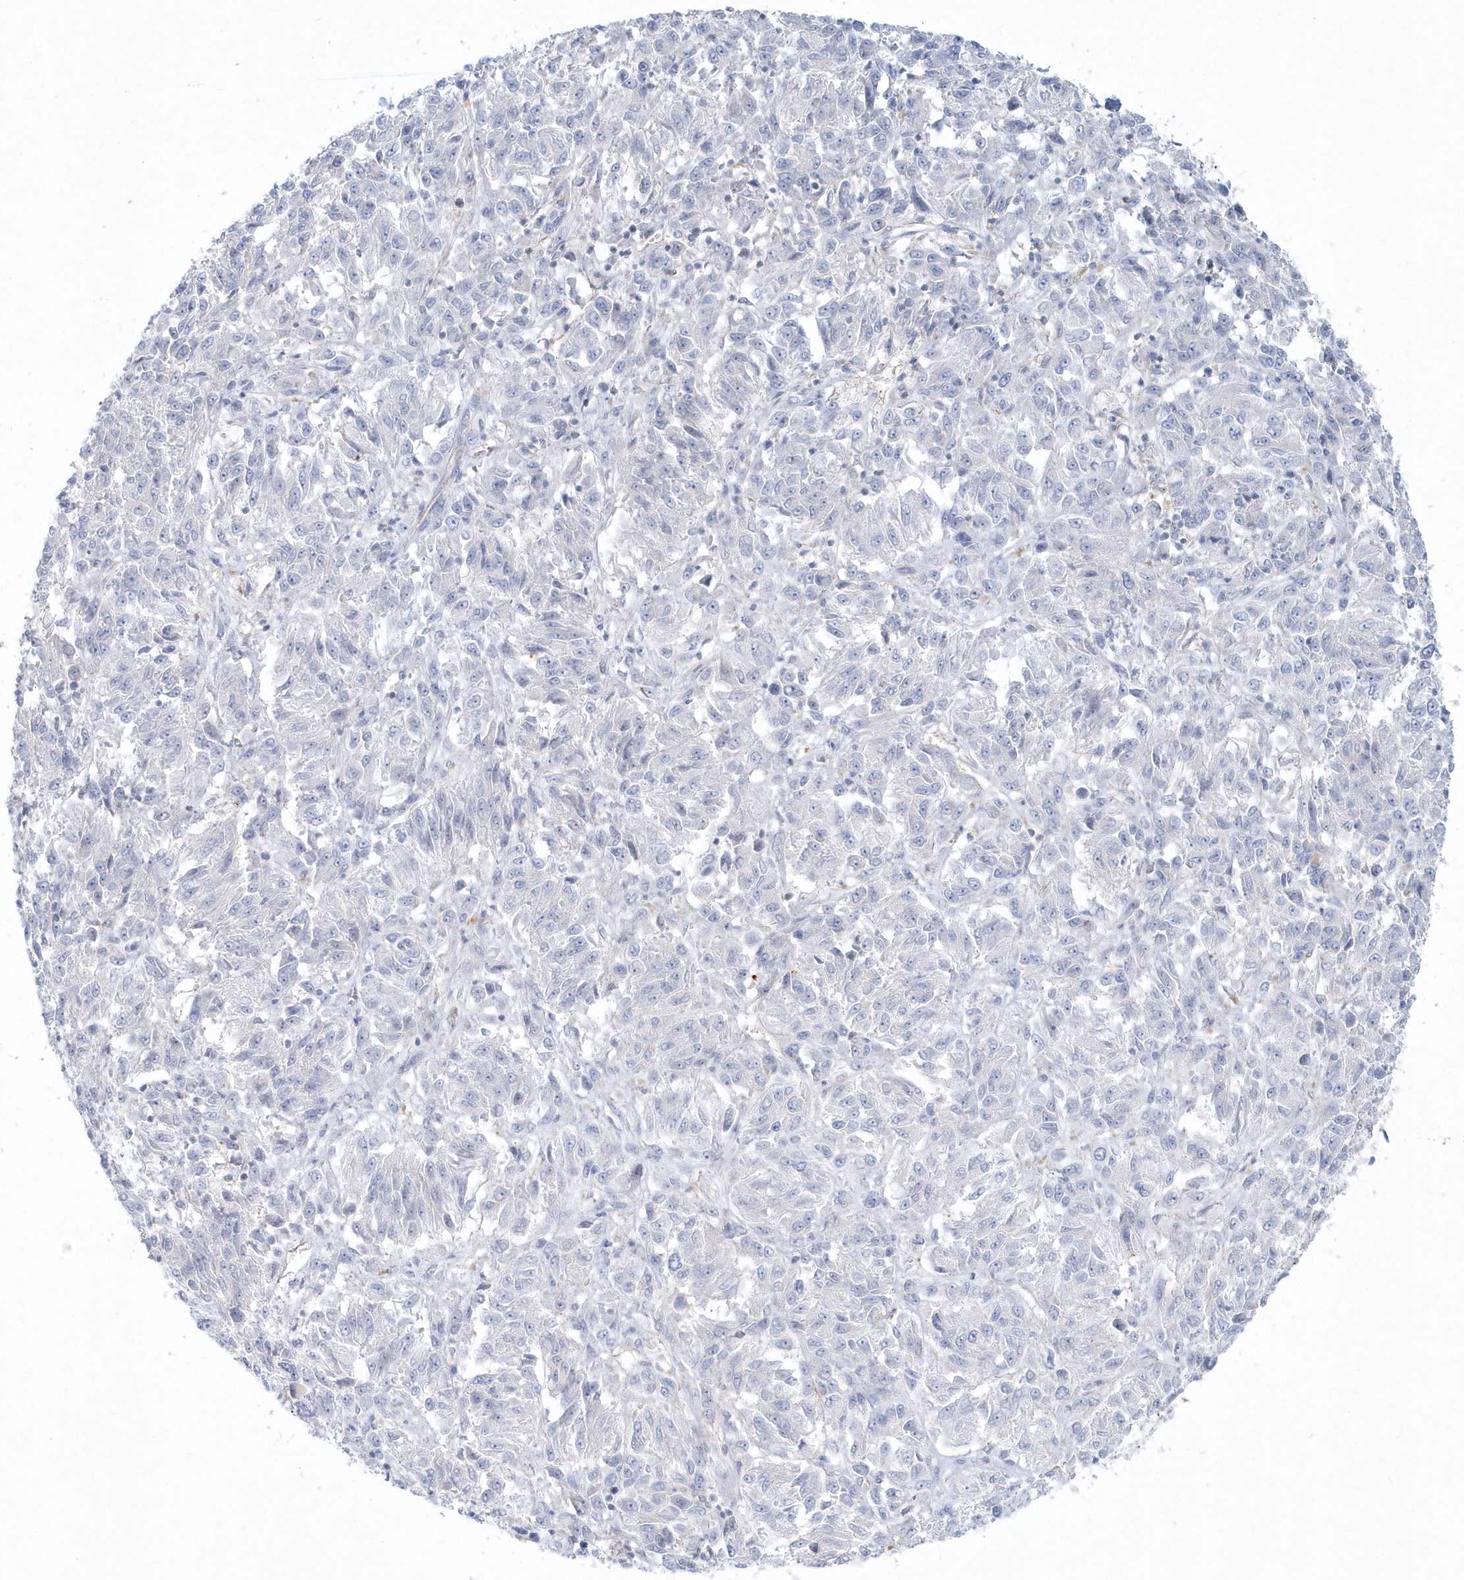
{"staining": {"intensity": "negative", "quantity": "none", "location": "none"}, "tissue": "melanoma", "cell_type": "Tumor cells", "image_type": "cancer", "snomed": [{"axis": "morphology", "description": "Malignant melanoma, Metastatic site"}, {"axis": "topography", "description": "Lung"}], "caption": "IHC micrograph of malignant melanoma (metastatic site) stained for a protein (brown), which demonstrates no positivity in tumor cells.", "gene": "DNAH1", "patient": {"sex": "male", "age": 64}}